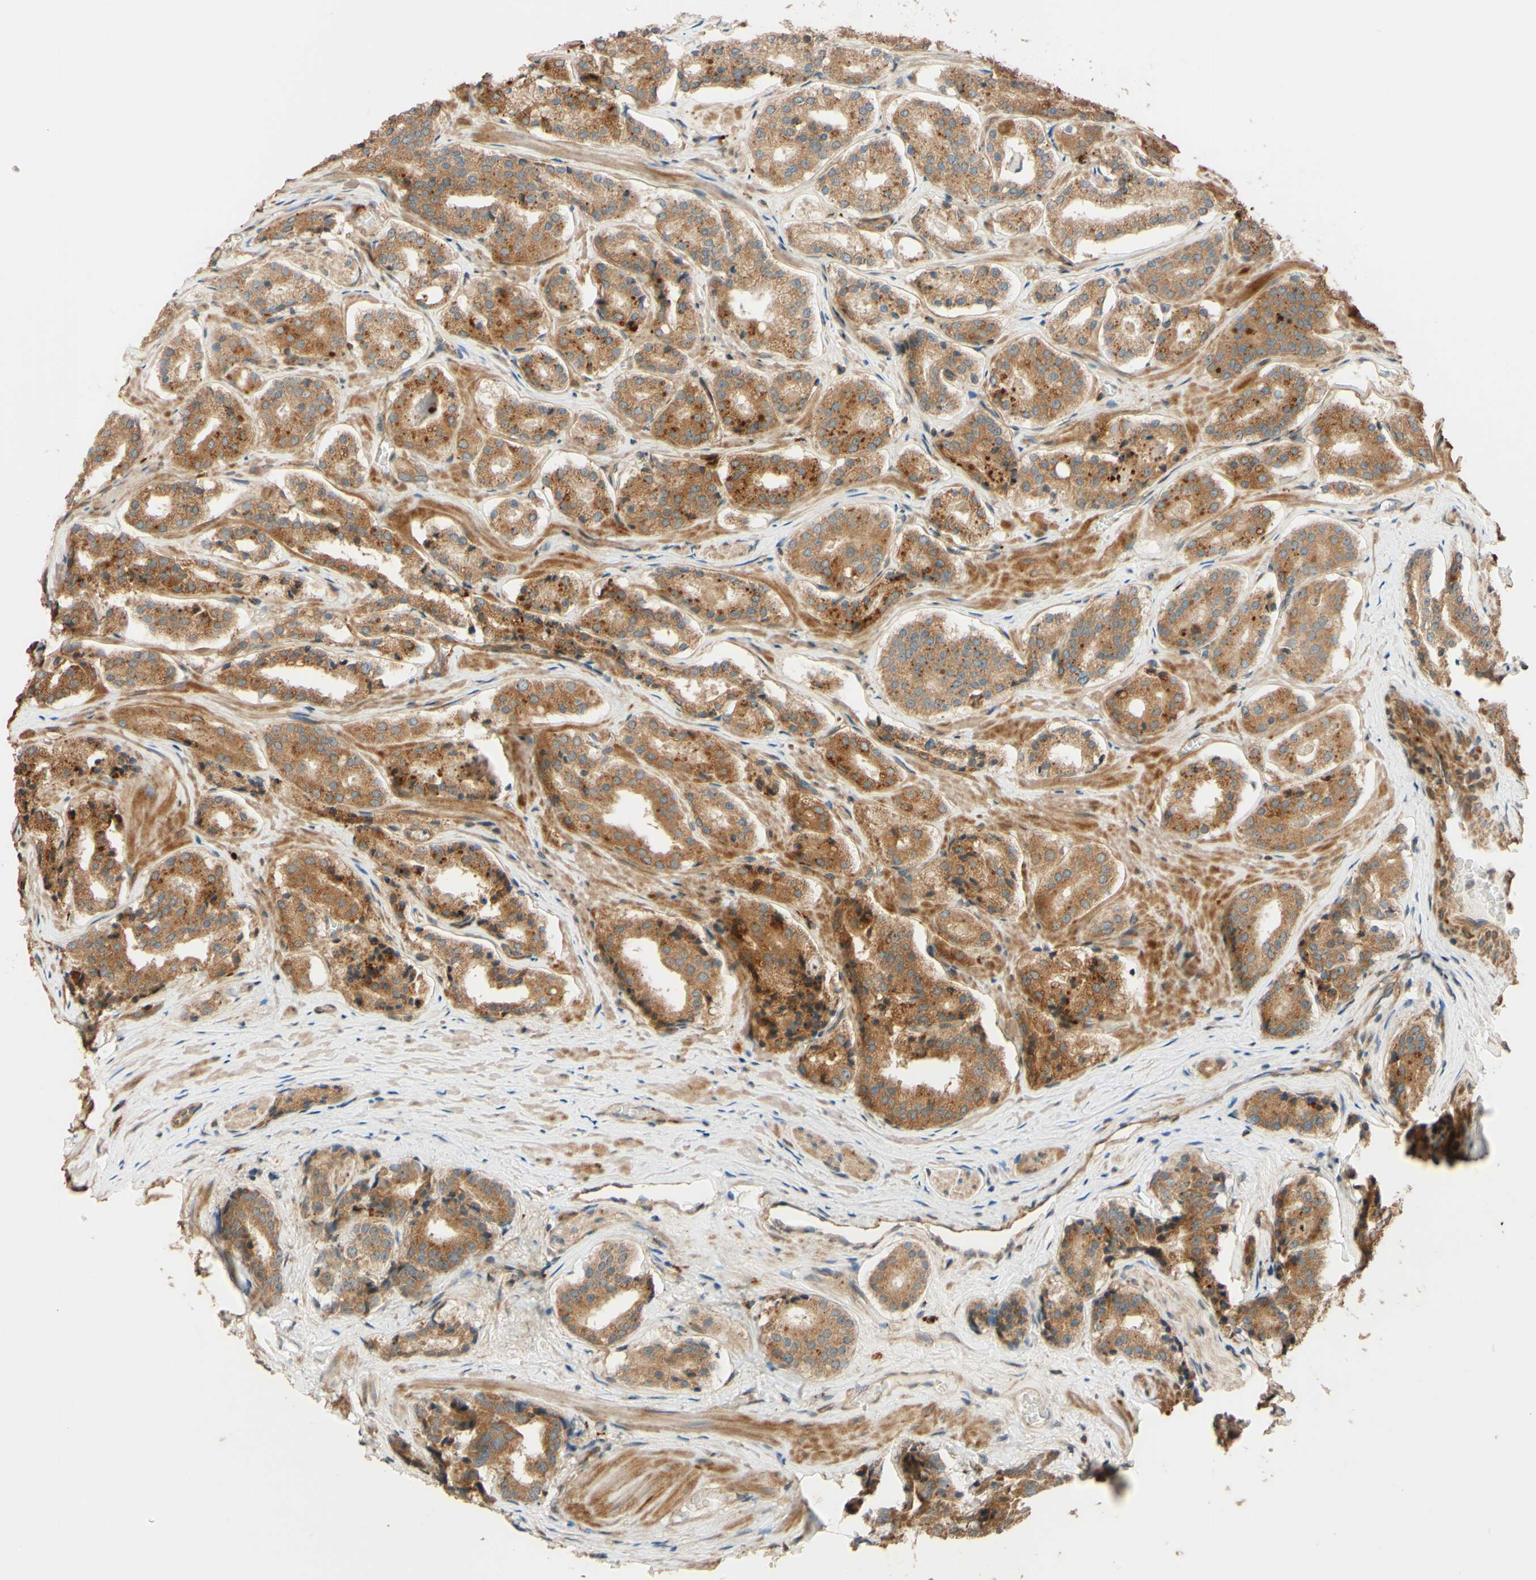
{"staining": {"intensity": "moderate", "quantity": ">75%", "location": "cytoplasmic/membranous"}, "tissue": "prostate cancer", "cell_type": "Tumor cells", "image_type": "cancer", "snomed": [{"axis": "morphology", "description": "Adenocarcinoma, High grade"}, {"axis": "topography", "description": "Prostate"}], "caption": "This micrograph reveals immunohistochemistry staining of prostate adenocarcinoma (high-grade), with medium moderate cytoplasmic/membranous staining in approximately >75% of tumor cells.", "gene": "RNF19A", "patient": {"sex": "male", "age": 60}}